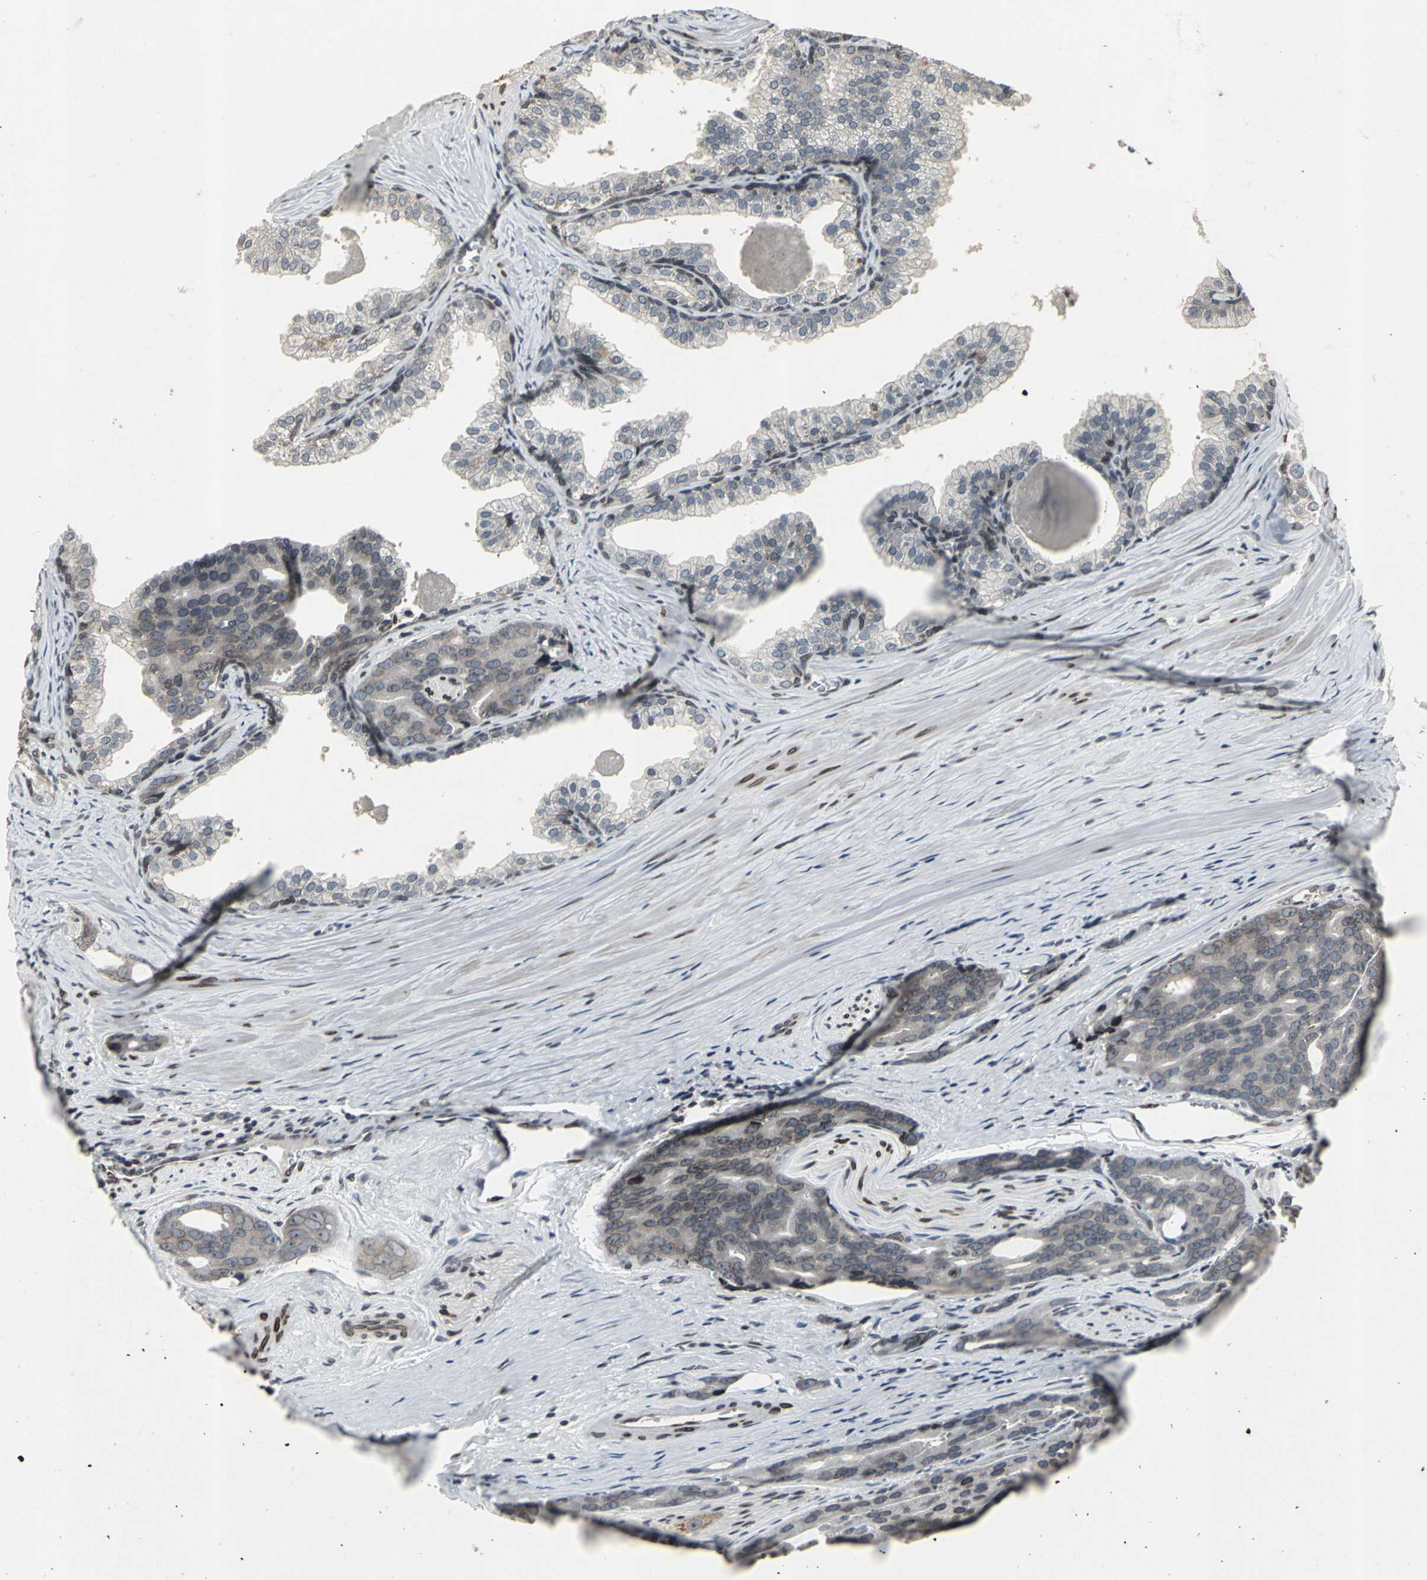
{"staining": {"intensity": "weak", "quantity": "25%-75%", "location": "cytoplasmic/membranous"}, "tissue": "prostate cancer", "cell_type": "Tumor cells", "image_type": "cancer", "snomed": [{"axis": "morphology", "description": "Adenocarcinoma, Medium grade"}, {"axis": "topography", "description": "Prostate"}], "caption": "The histopathology image displays a brown stain indicating the presence of a protein in the cytoplasmic/membranous of tumor cells in adenocarcinoma (medium-grade) (prostate).", "gene": "SH2B3", "patient": {"sex": "male", "age": 53}}